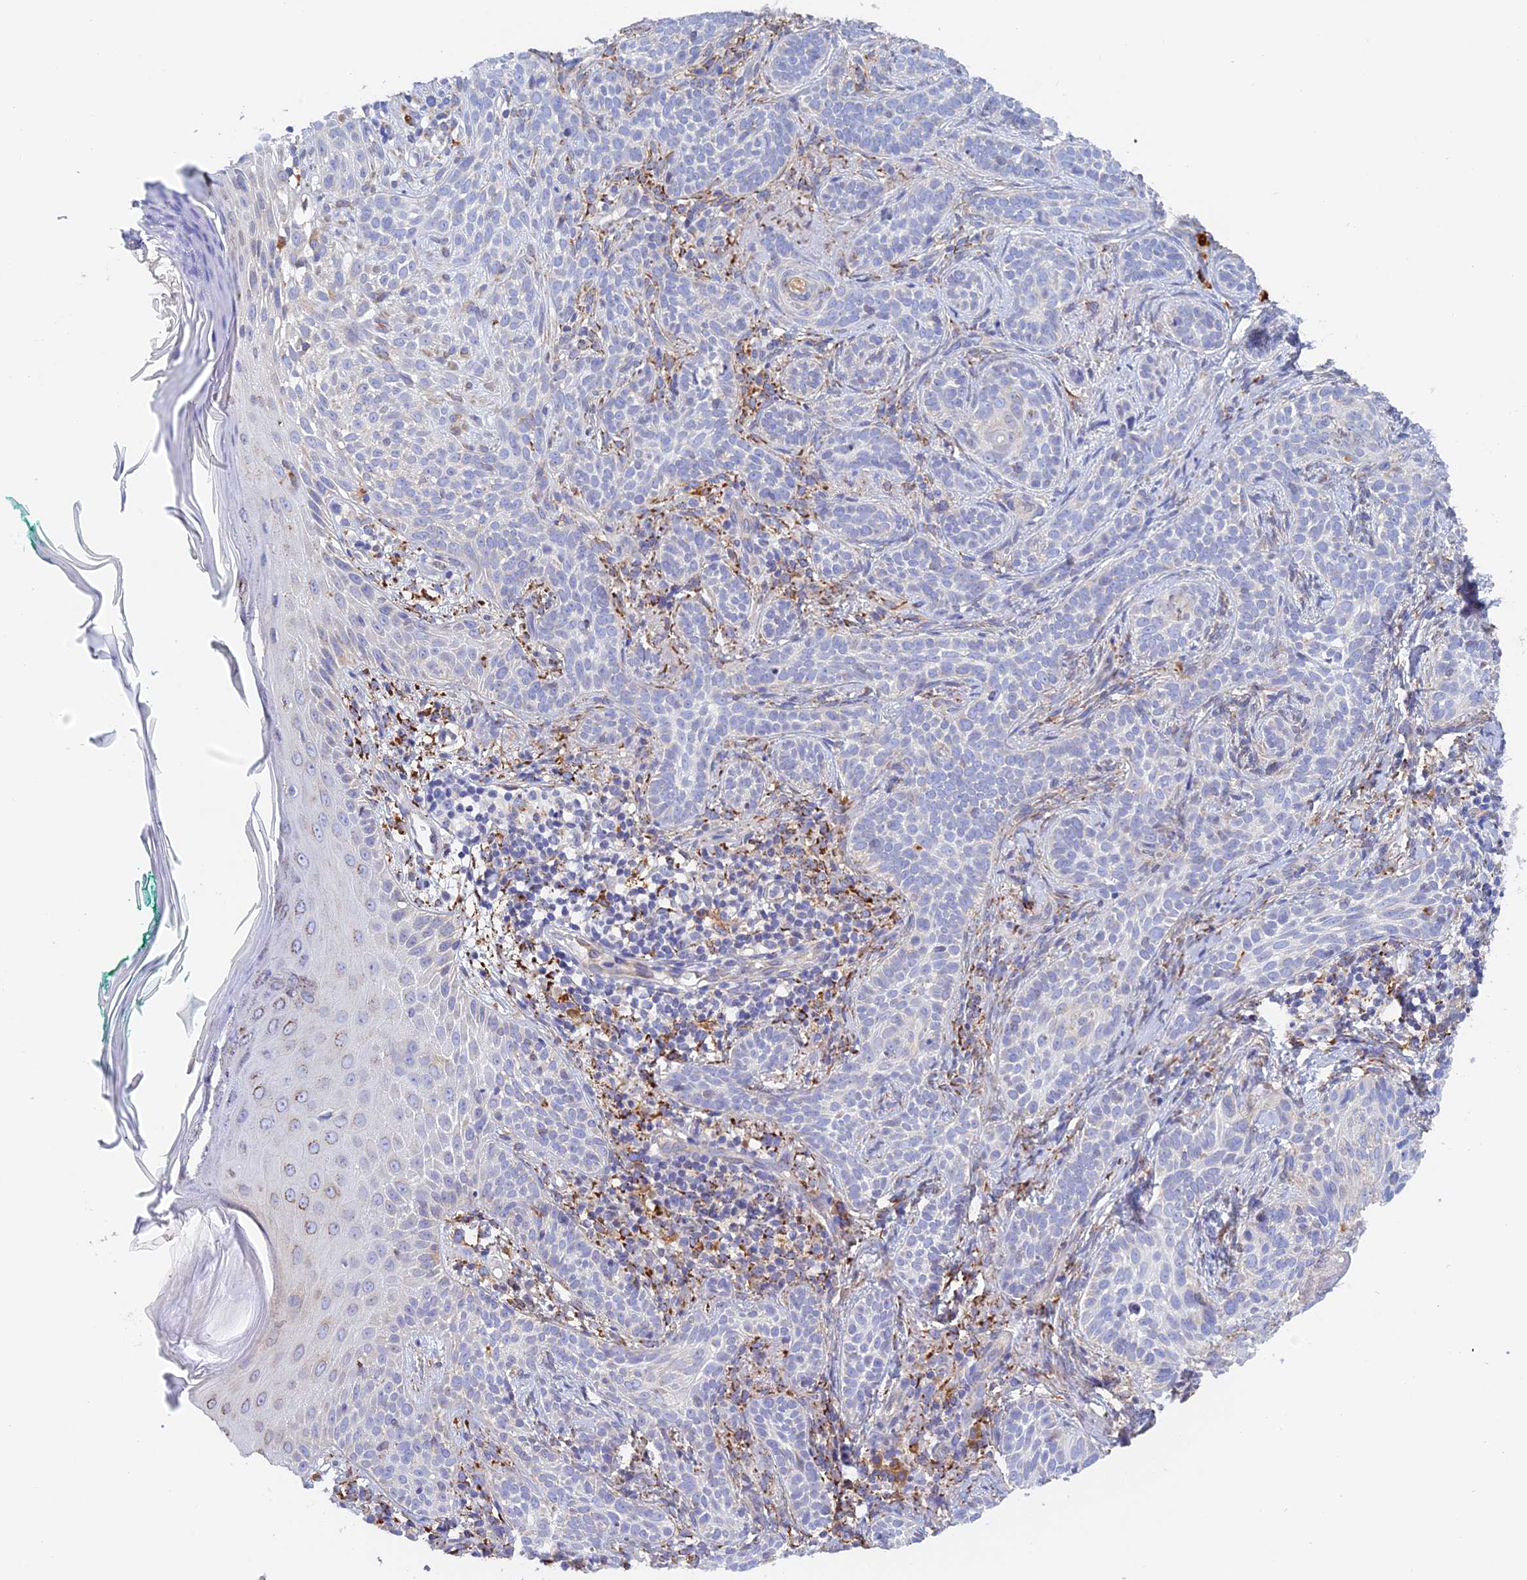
{"staining": {"intensity": "negative", "quantity": "none", "location": "none"}, "tissue": "skin cancer", "cell_type": "Tumor cells", "image_type": "cancer", "snomed": [{"axis": "morphology", "description": "Basal cell carcinoma"}, {"axis": "topography", "description": "Skin"}], "caption": "A photomicrograph of skin cancer stained for a protein exhibits no brown staining in tumor cells.", "gene": "VKORC1", "patient": {"sex": "male", "age": 71}}